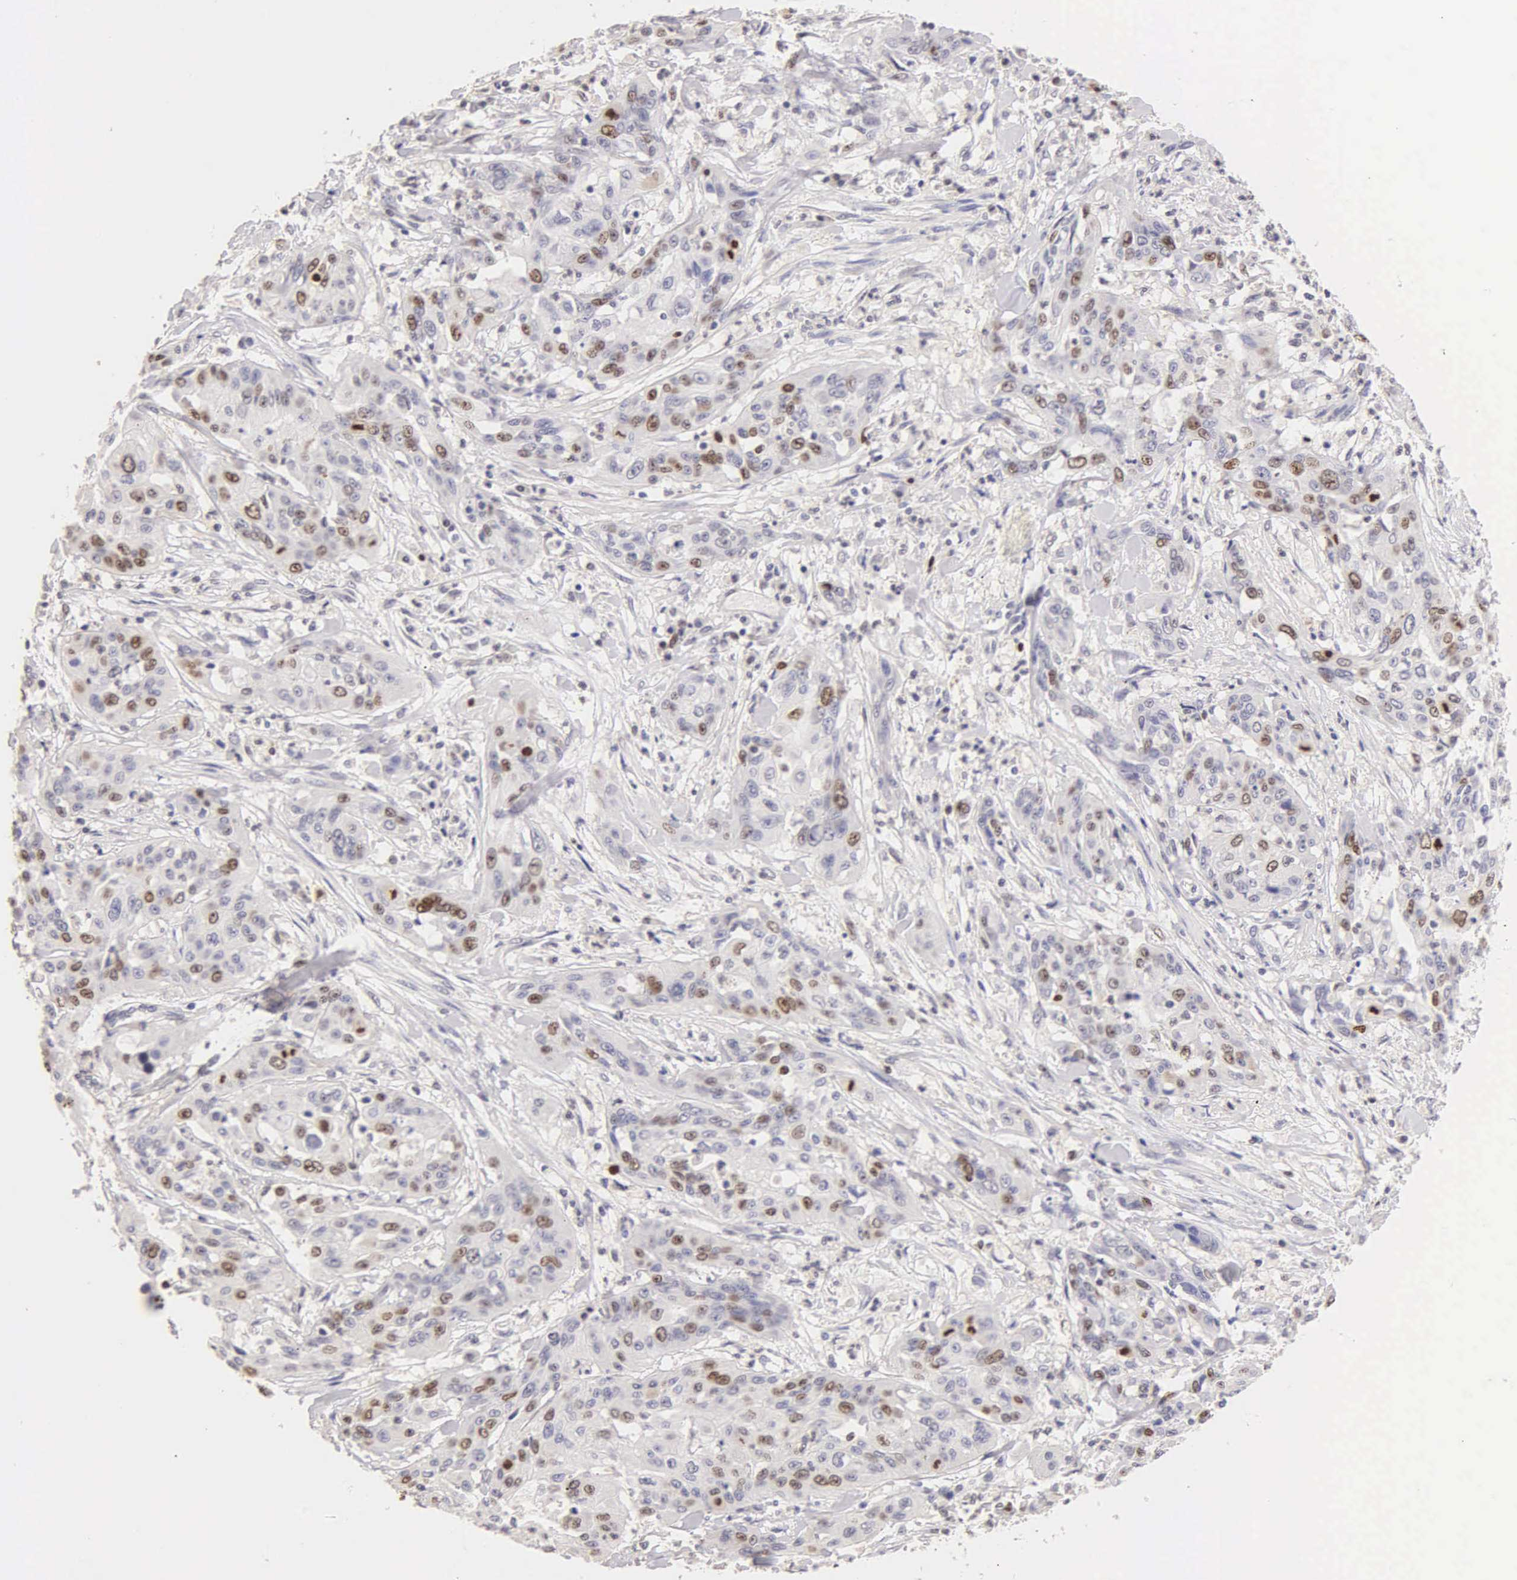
{"staining": {"intensity": "moderate", "quantity": "25%-75%", "location": "nuclear"}, "tissue": "cervical cancer", "cell_type": "Tumor cells", "image_type": "cancer", "snomed": [{"axis": "morphology", "description": "Squamous cell carcinoma, NOS"}, {"axis": "topography", "description": "Cervix"}], "caption": "Cervical cancer stained with DAB (3,3'-diaminobenzidine) immunohistochemistry (IHC) exhibits medium levels of moderate nuclear positivity in about 25%-75% of tumor cells.", "gene": "MKI67", "patient": {"sex": "female", "age": 41}}